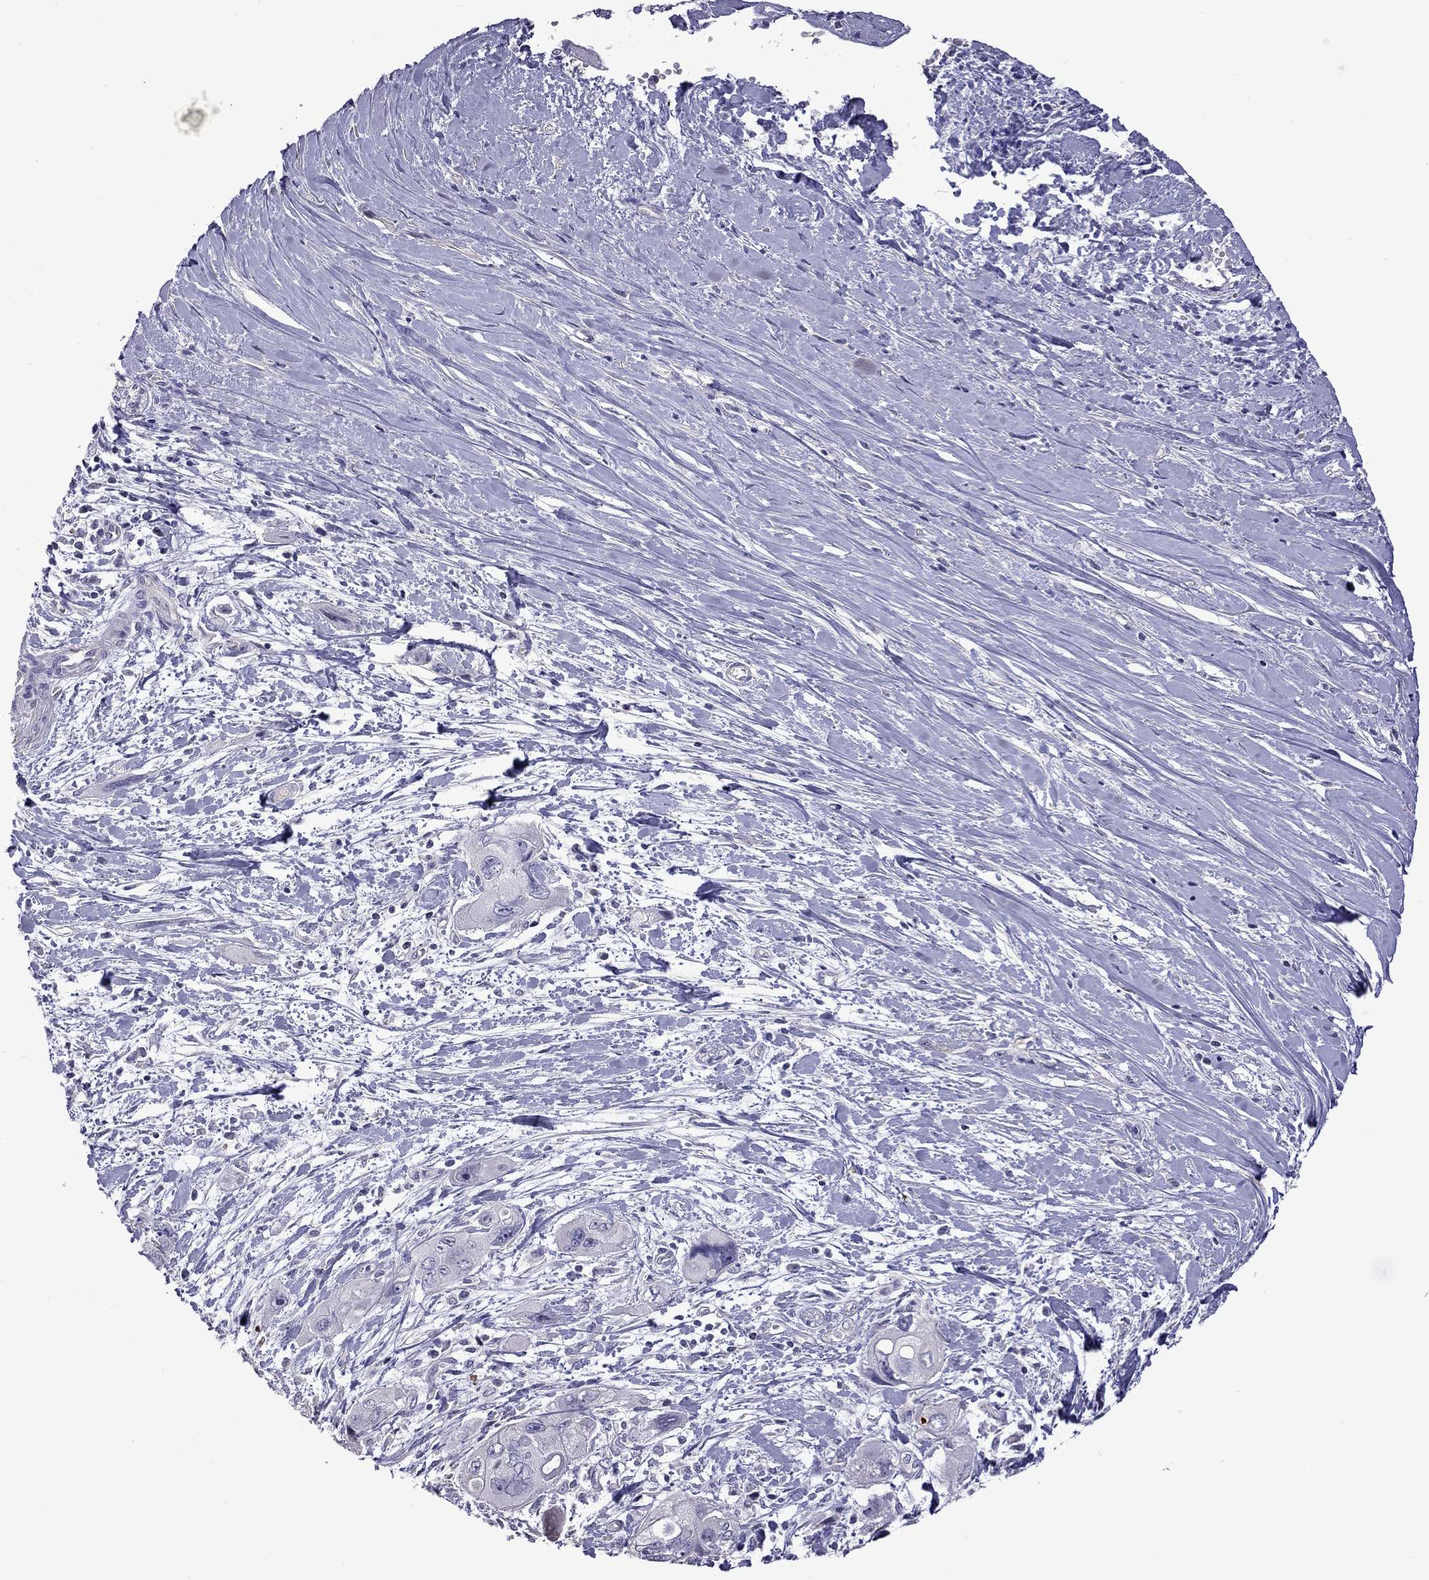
{"staining": {"intensity": "negative", "quantity": "none", "location": "none"}, "tissue": "pancreatic cancer", "cell_type": "Tumor cells", "image_type": "cancer", "snomed": [{"axis": "morphology", "description": "Adenocarcinoma, NOS"}, {"axis": "topography", "description": "Pancreas"}], "caption": "An image of pancreatic cancer stained for a protein exhibits no brown staining in tumor cells.", "gene": "FEZ1", "patient": {"sex": "male", "age": 47}}